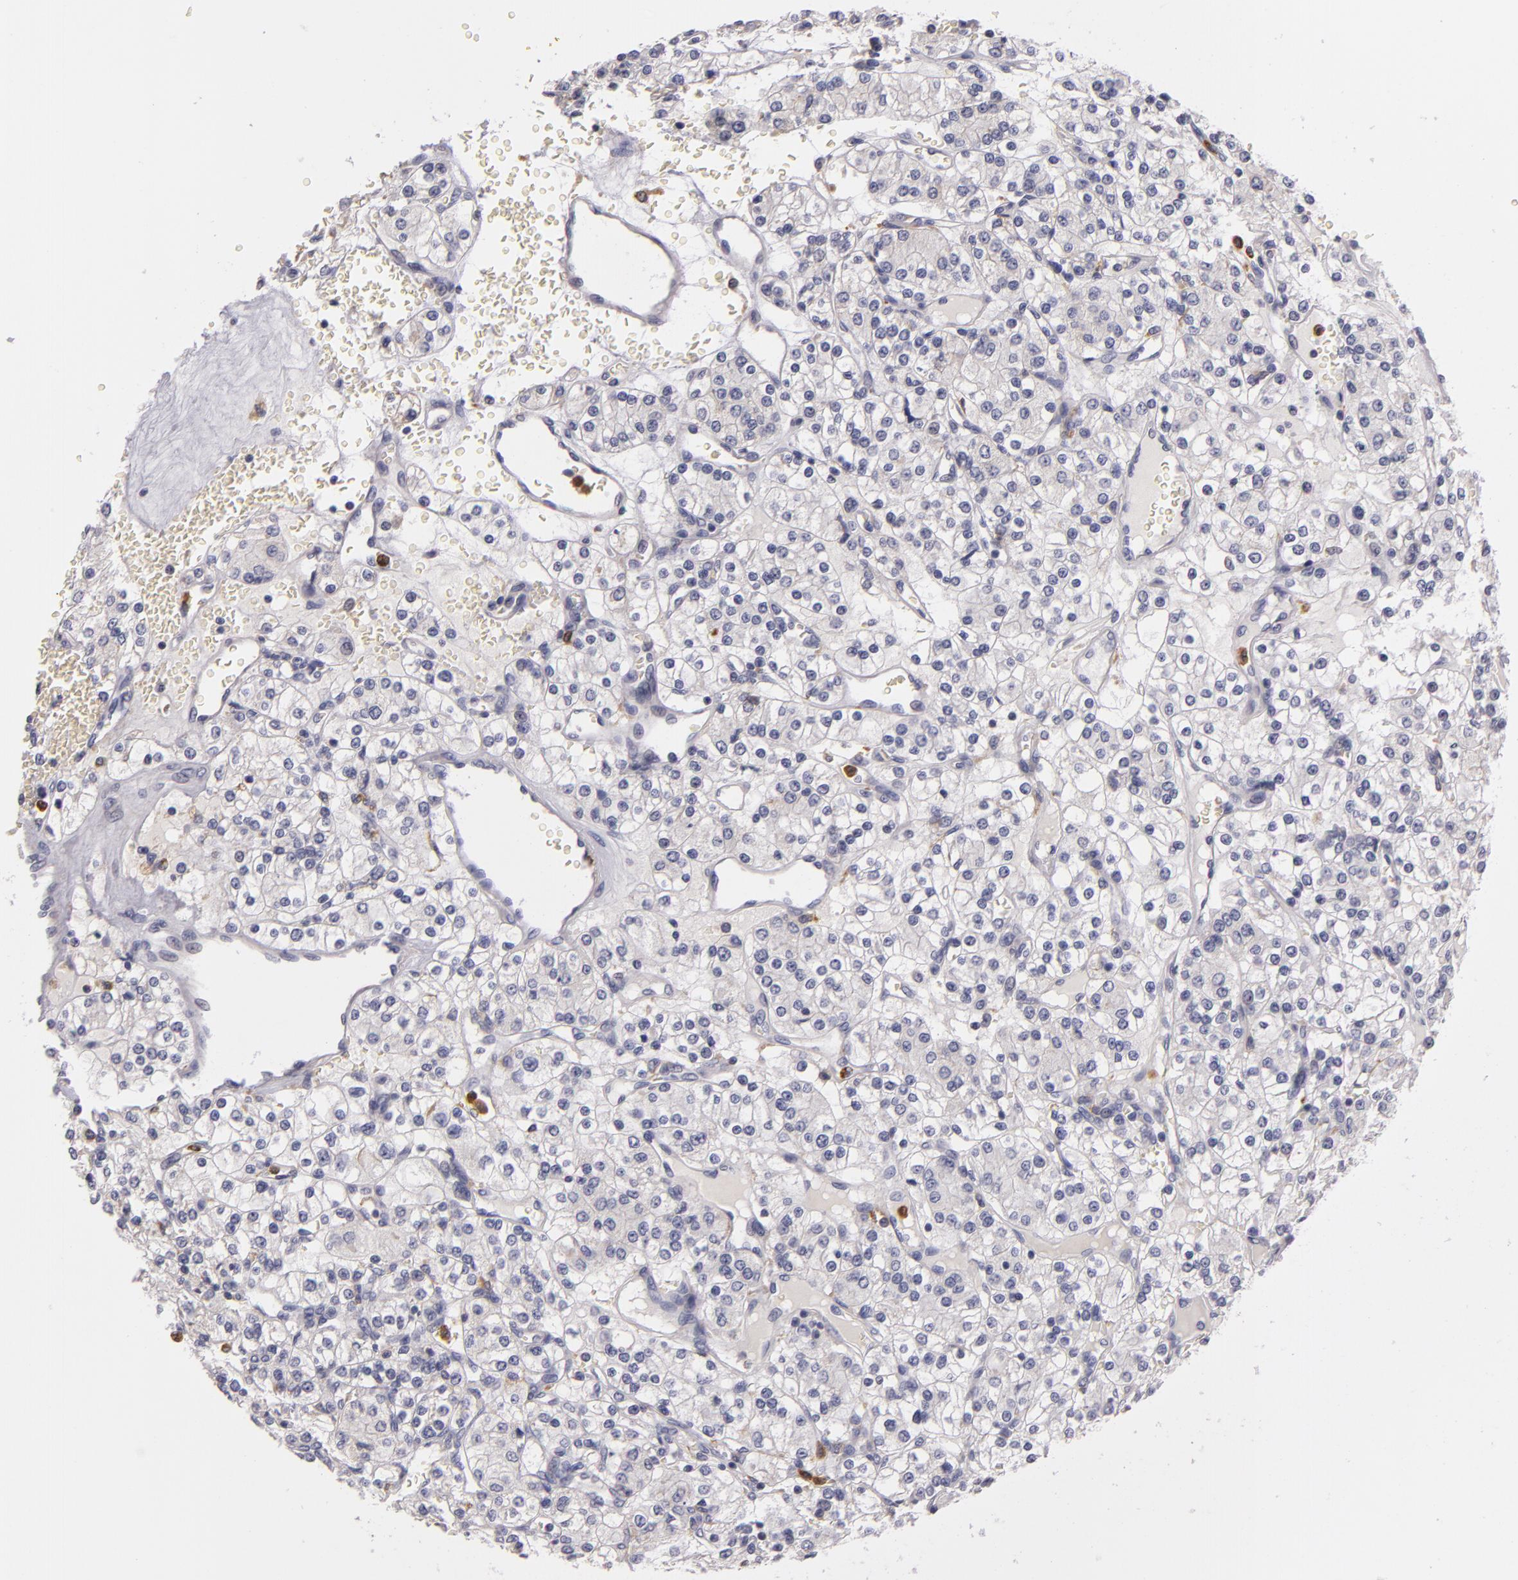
{"staining": {"intensity": "negative", "quantity": "none", "location": "none"}, "tissue": "renal cancer", "cell_type": "Tumor cells", "image_type": "cancer", "snomed": [{"axis": "morphology", "description": "Adenocarcinoma, NOS"}, {"axis": "topography", "description": "Kidney"}], "caption": "The IHC micrograph has no significant positivity in tumor cells of renal cancer tissue. Brightfield microscopy of IHC stained with DAB (3,3'-diaminobenzidine) (brown) and hematoxylin (blue), captured at high magnification.", "gene": "TLR8", "patient": {"sex": "female", "age": 62}}